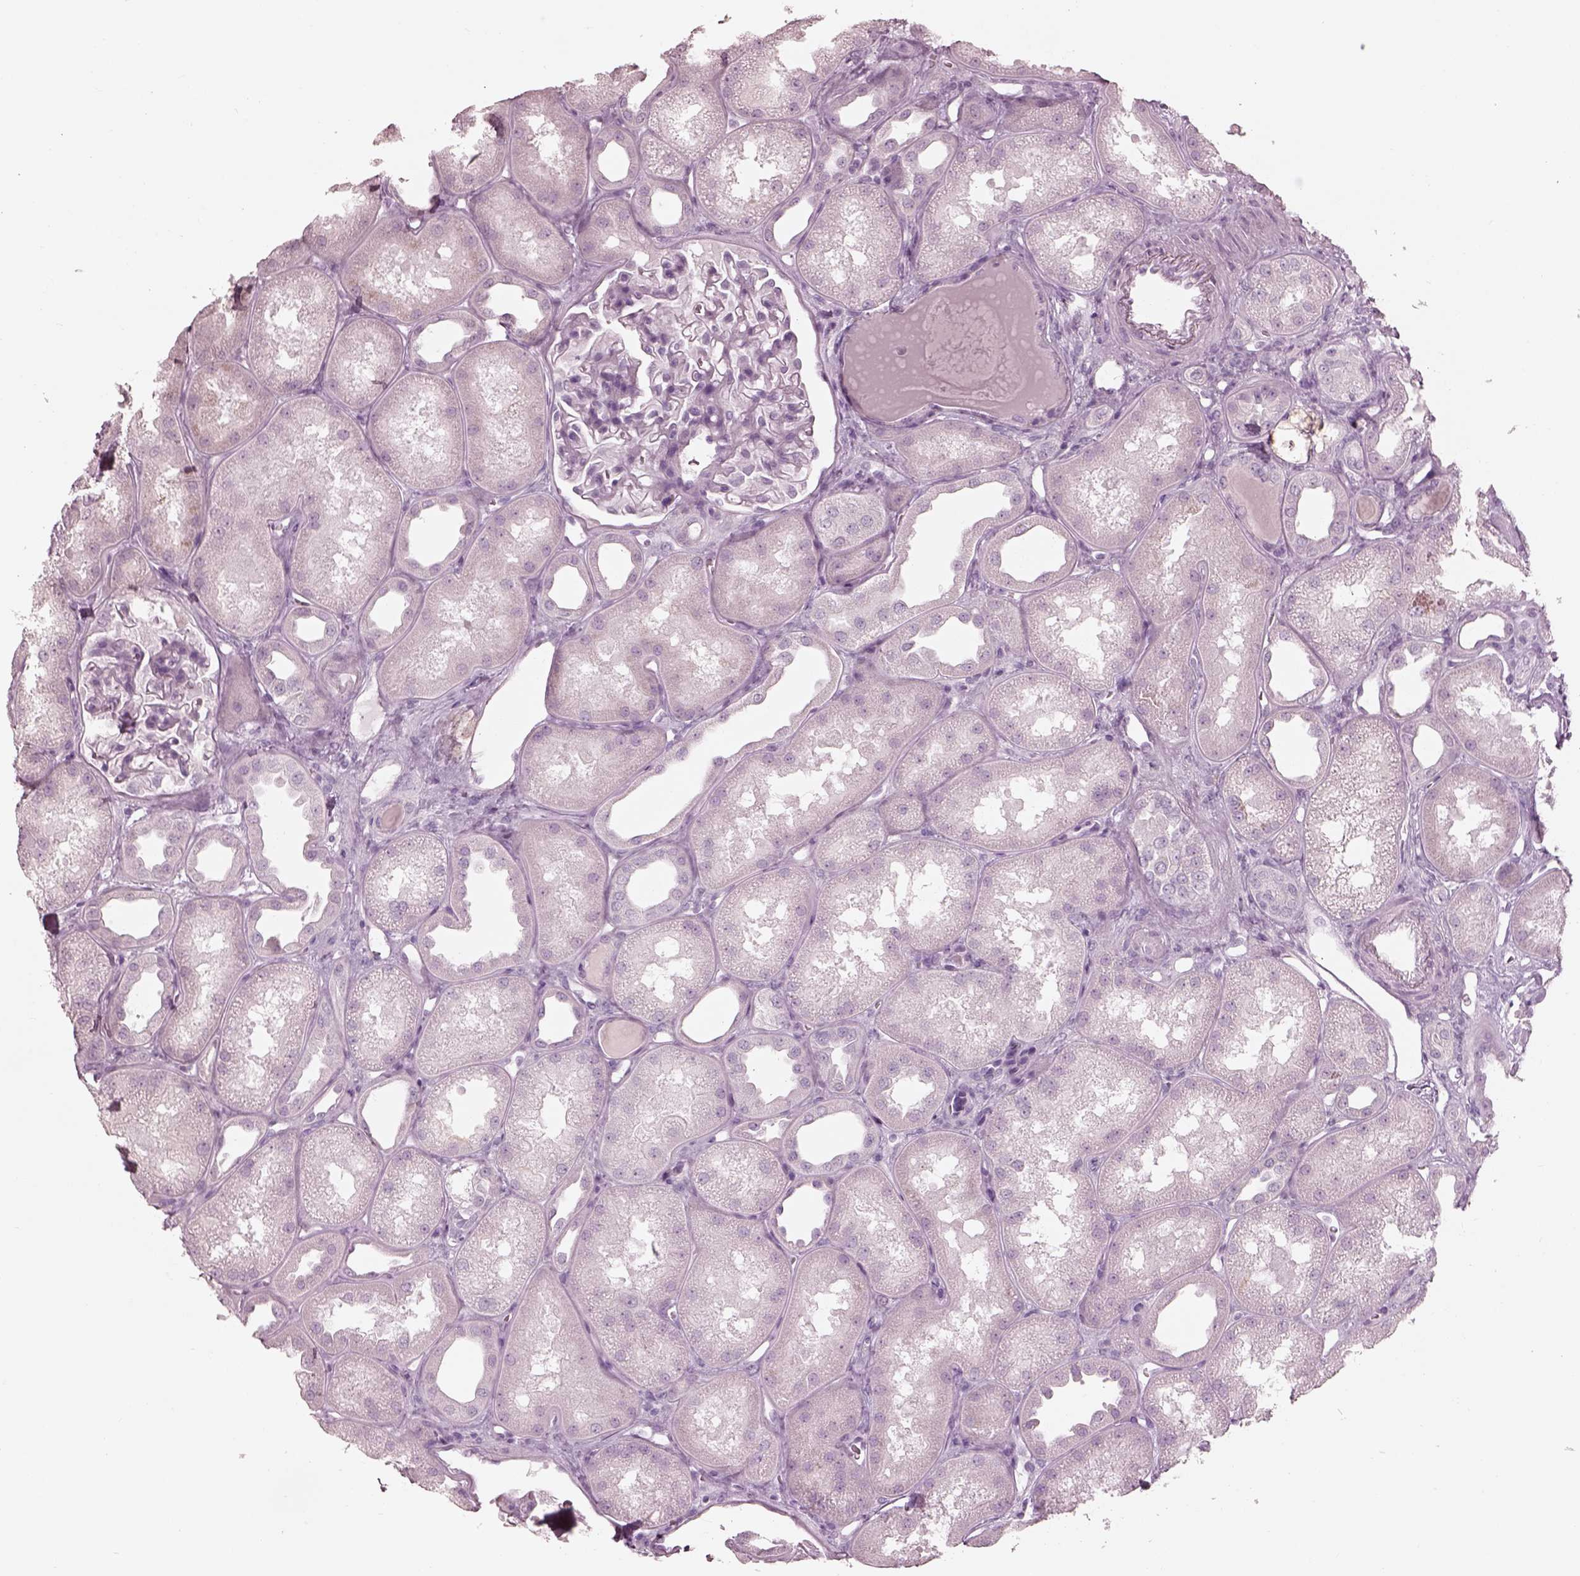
{"staining": {"intensity": "negative", "quantity": "none", "location": "none"}, "tissue": "kidney", "cell_type": "Cells in glomeruli", "image_type": "normal", "snomed": [{"axis": "morphology", "description": "Normal tissue, NOS"}, {"axis": "topography", "description": "Kidney"}], "caption": "IHC of benign human kidney exhibits no expression in cells in glomeruli.", "gene": "KRTAP24", "patient": {"sex": "male", "age": 61}}